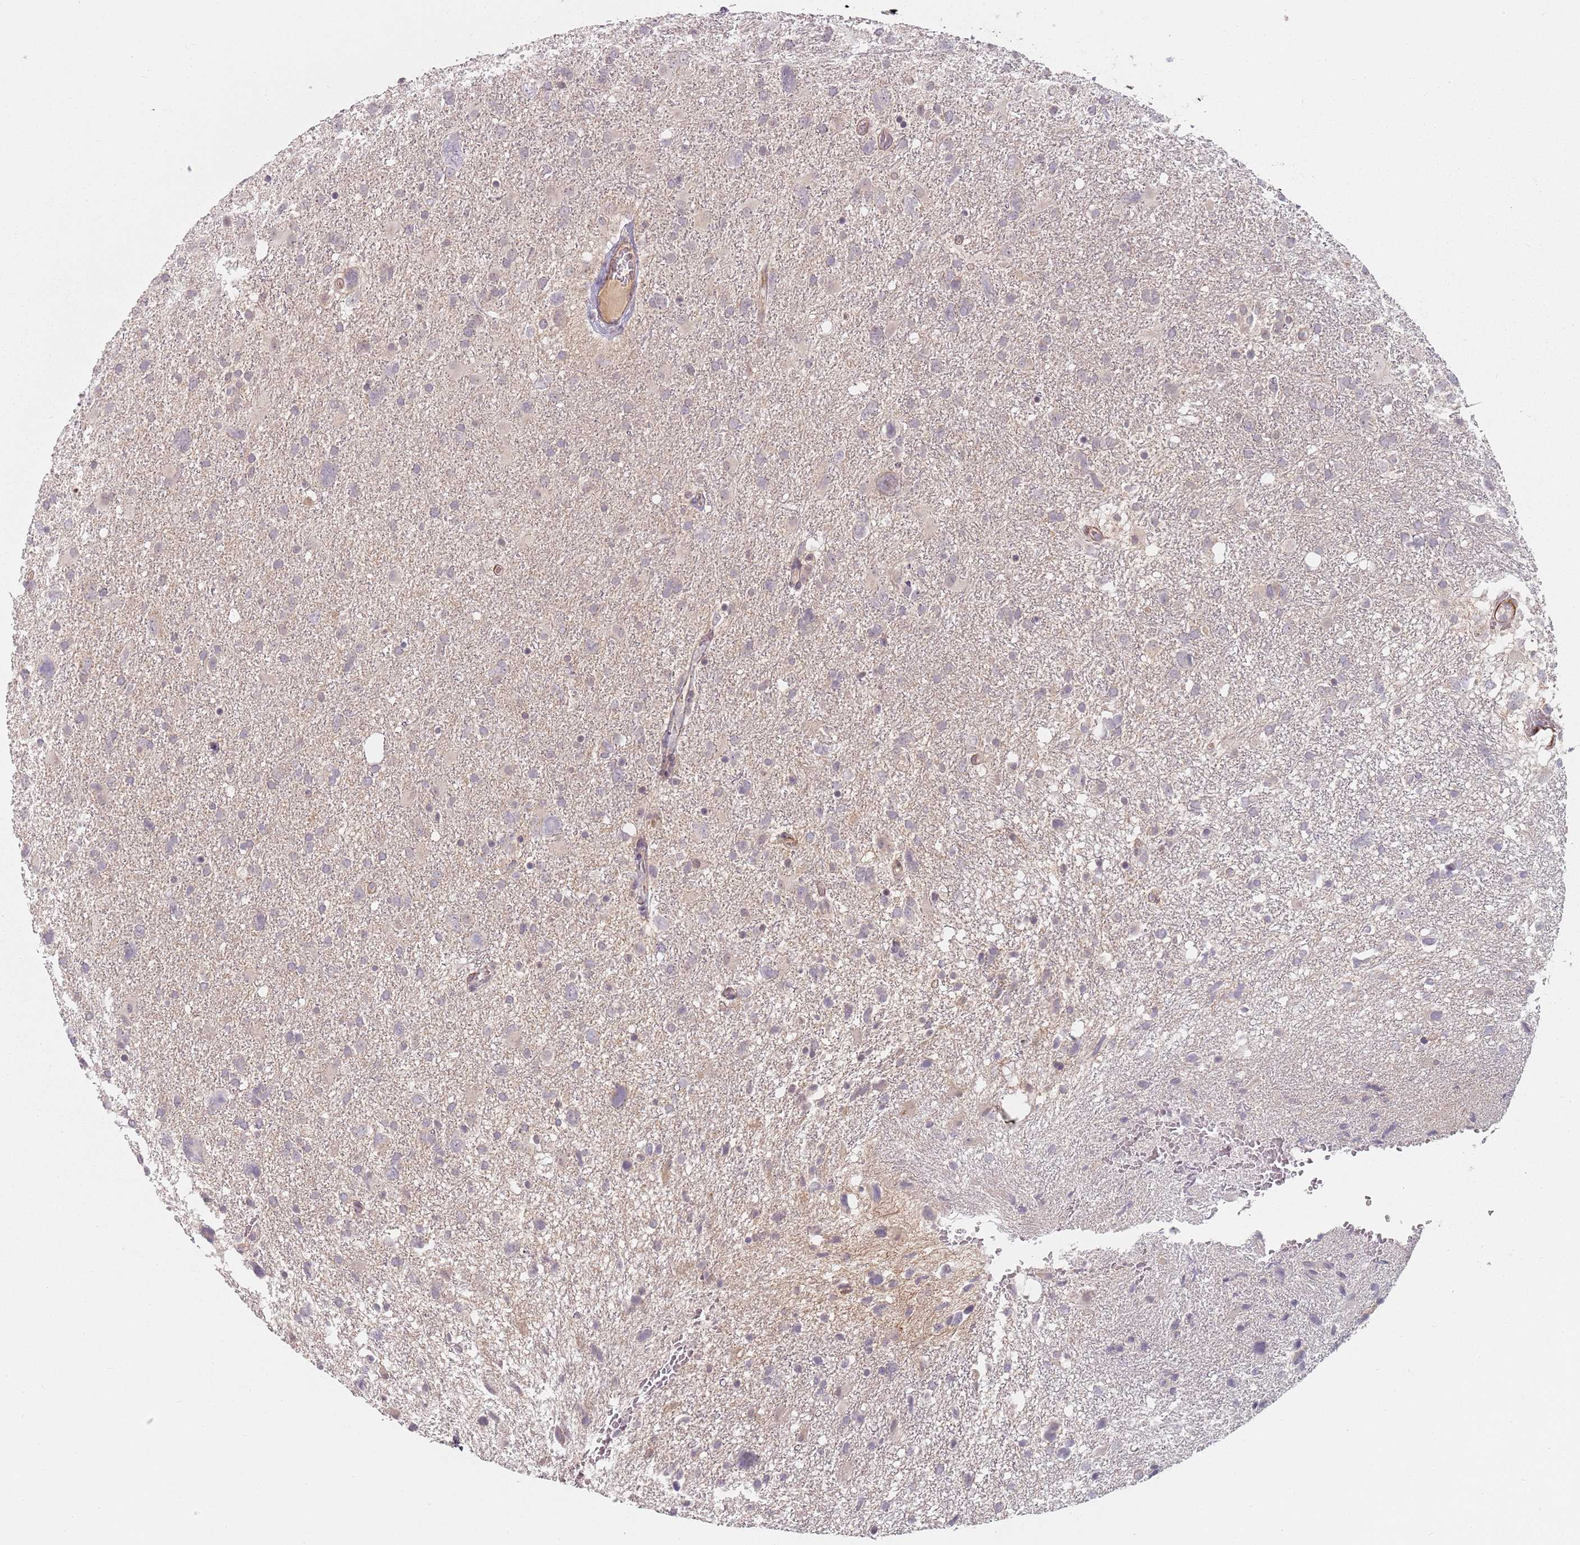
{"staining": {"intensity": "negative", "quantity": "none", "location": "none"}, "tissue": "glioma", "cell_type": "Tumor cells", "image_type": "cancer", "snomed": [{"axis": "morphology", "description": "Glioma, malignant, High grade"}, {"axis": "topography", "description": "Brain"}], "caption": "Protein analysis of high-grade glioma (malignant) exhibits no significant positivity in tumor cells. (Brightfield microscopy of DAB immunohistochemistry at high magnification).", "gene": "RPS6KA2", "patient": {"sex": "male", "age": 61}}